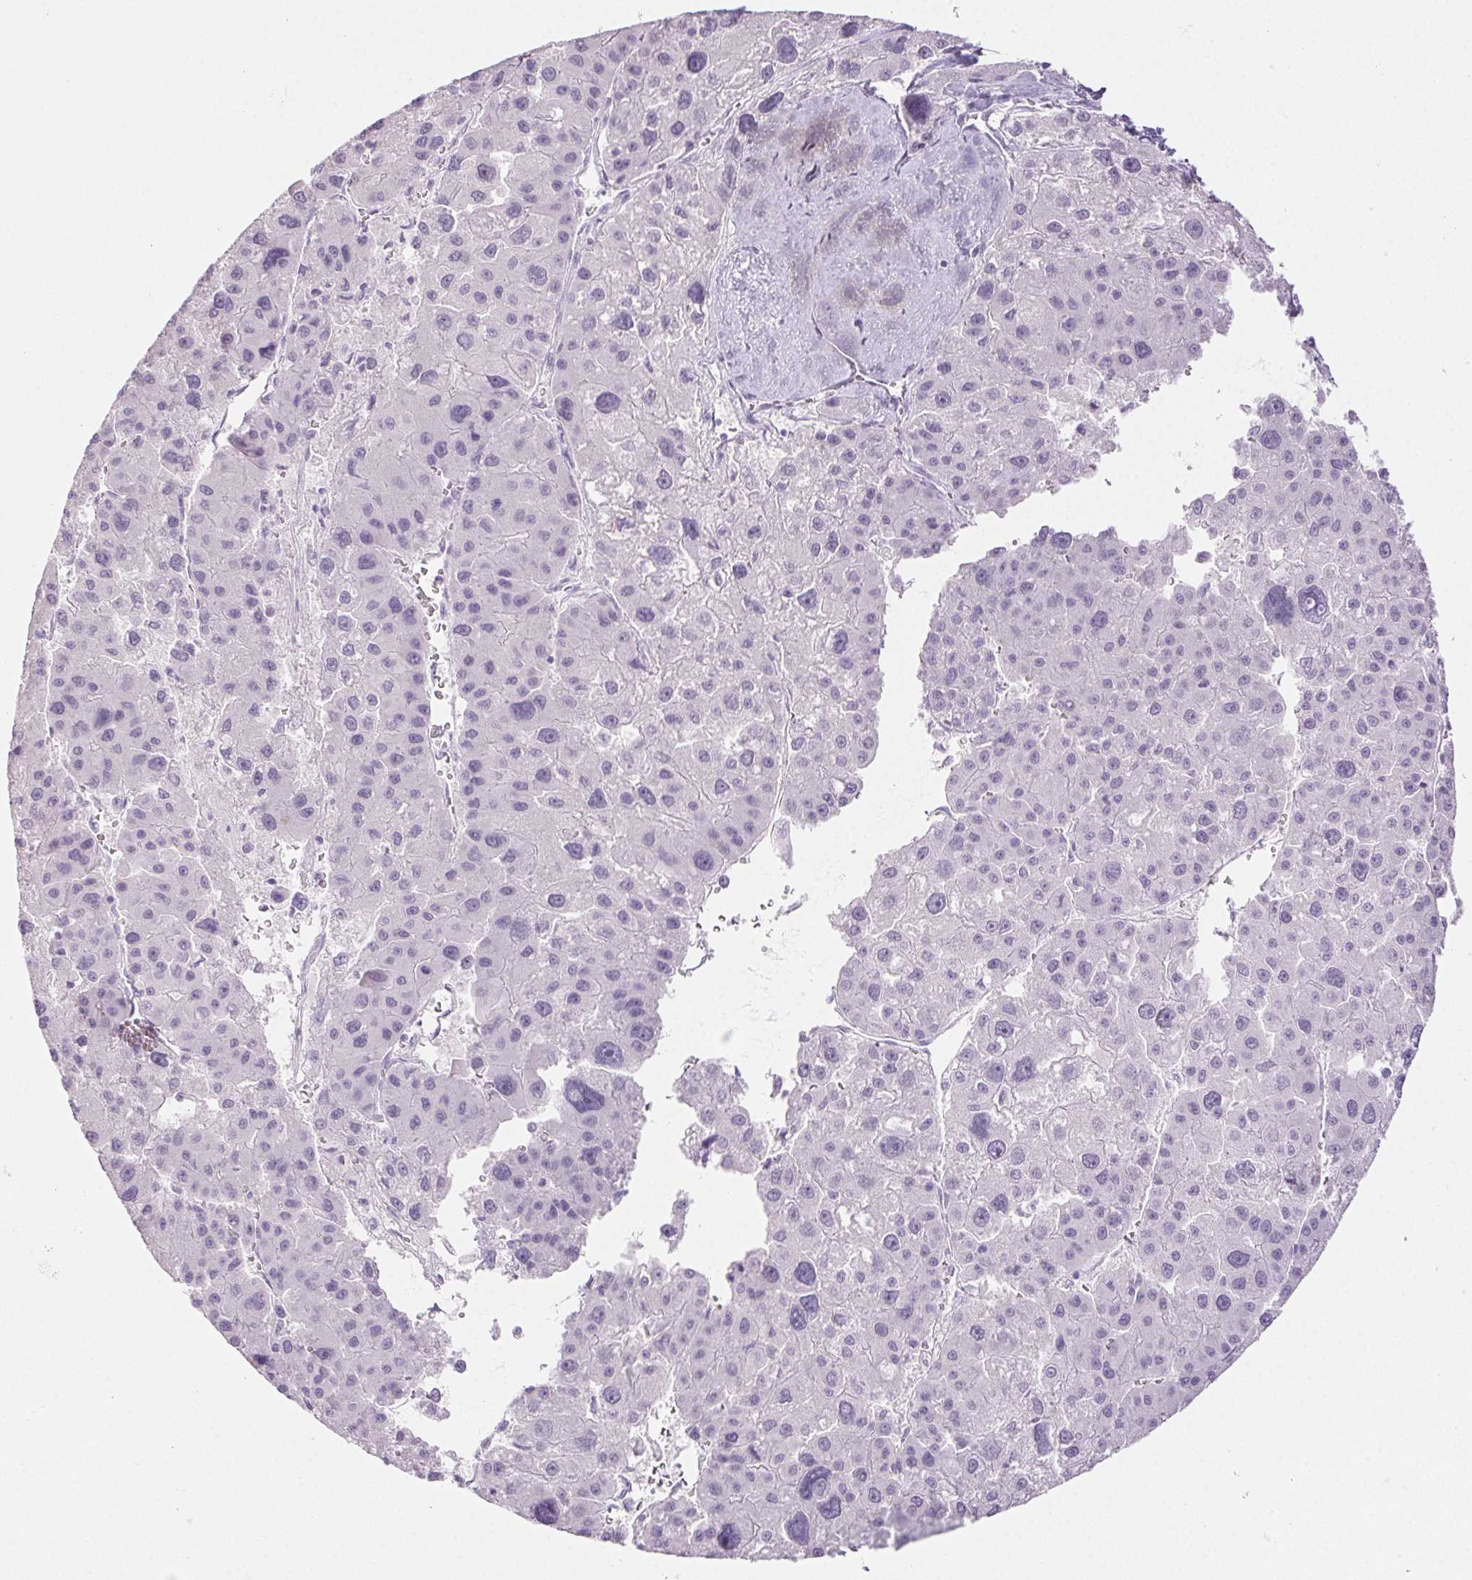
{"staining": {"intensity": "negative", "quantity": "none", "location": "none"}, "tissue": "liver cancer", "cell_type": "Tumor cells", "image_type": "cancer", "snomed": [{"axis": "morphology", "description": "Carcinoma, Hepatocellular, NOS"}, {"axis": "topography", "description": "Liver"}], "caption": "Tumor cells show no significant expression in liver cancer. Brightfield microscopy of IHC stained with DAB (3,3'-diaminobenzidine) (brown) and hematoxylin (blue), captured at high magnification.", "gene": "PI3", "patient": {"sex": "male", "age": 73}}